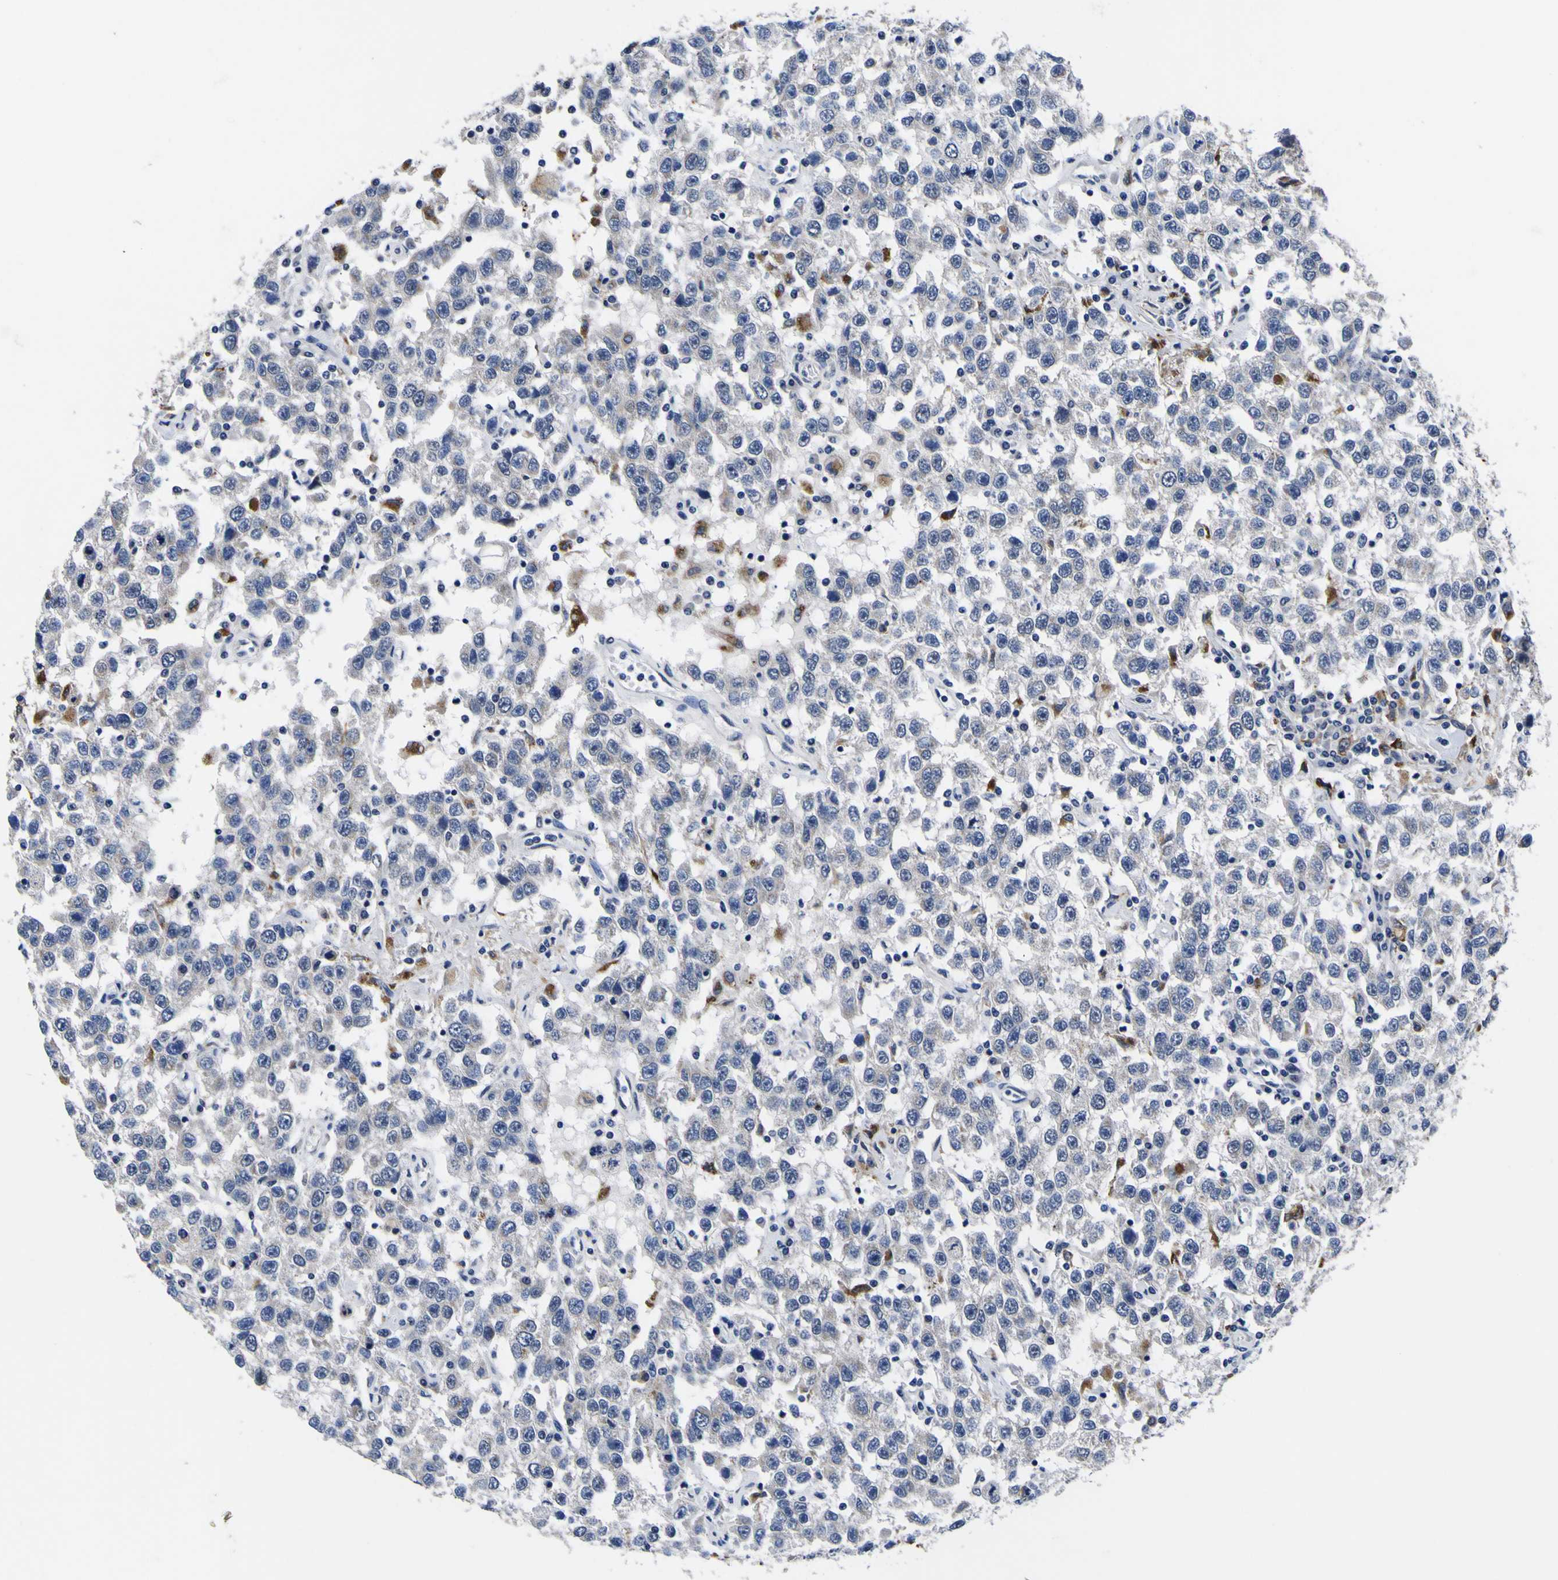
{"staining": {"intensity": "negative", "quantity": "none", "location": "none"}, "tissue": "testis cancer", "cell_type": "Tumor cells", "image_type": "cancer", "snomed": [{"axis": "morphology", "description": "Seminoma, NOS"}, {"axis": "topography", "description": "Testis"}], "caption": "An image of human testis cancer (seminoma) is negative for staining in tumor cells. (DAB (3,3'-diaminobenzidine) immunohistochemistry, high magnification).", "gene": "IGFLR1", "patient": {"sex": "male", "age": 41}}